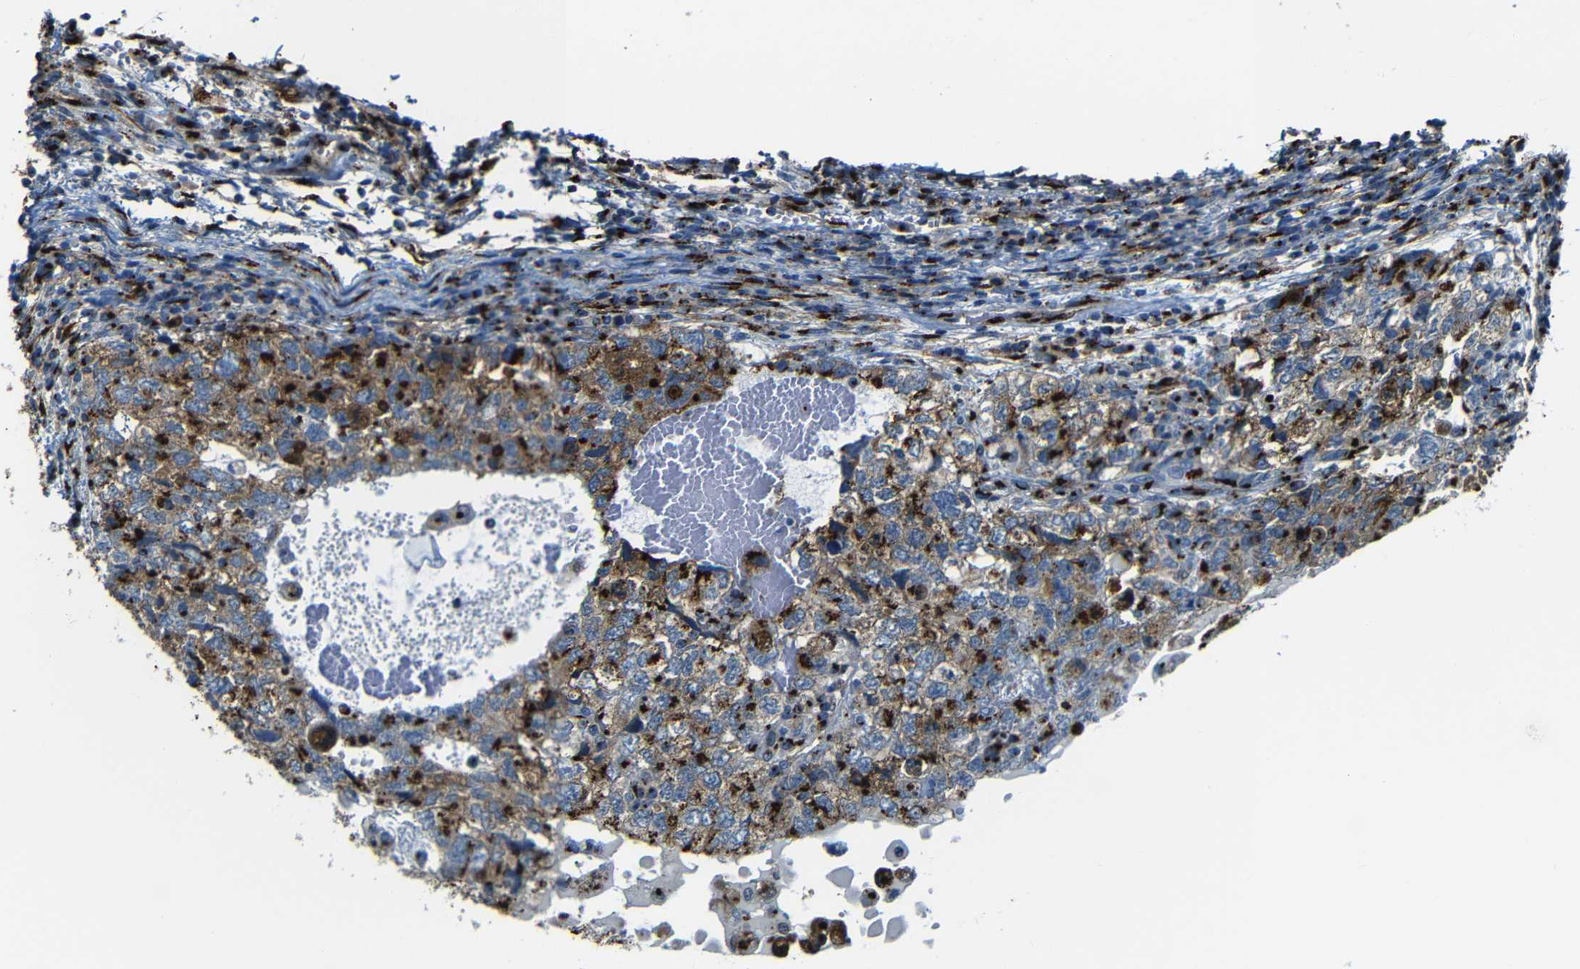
{"staining": {"intensity": "strong", "quantity": ">75%", "location": "cytoplasmic/membranous"}, "tissue": "testis cancer", "cell_type": "Tumor cells", "image_type": "cancer", "snomed": [{"axis": "morphology", "description": "Carcinoma, Embryonal, NOS"}, {"axis": "topography", "description": "Testis"}], "caption": "IHC (DAB) staining of embryonal carcinoma (testis) demonstrates strong cytoplasmic/membranous protein positivity in about >75% of tumor cells.", "gene": "TGOLN2", "patient": {"sex": "male", "age": 36}}